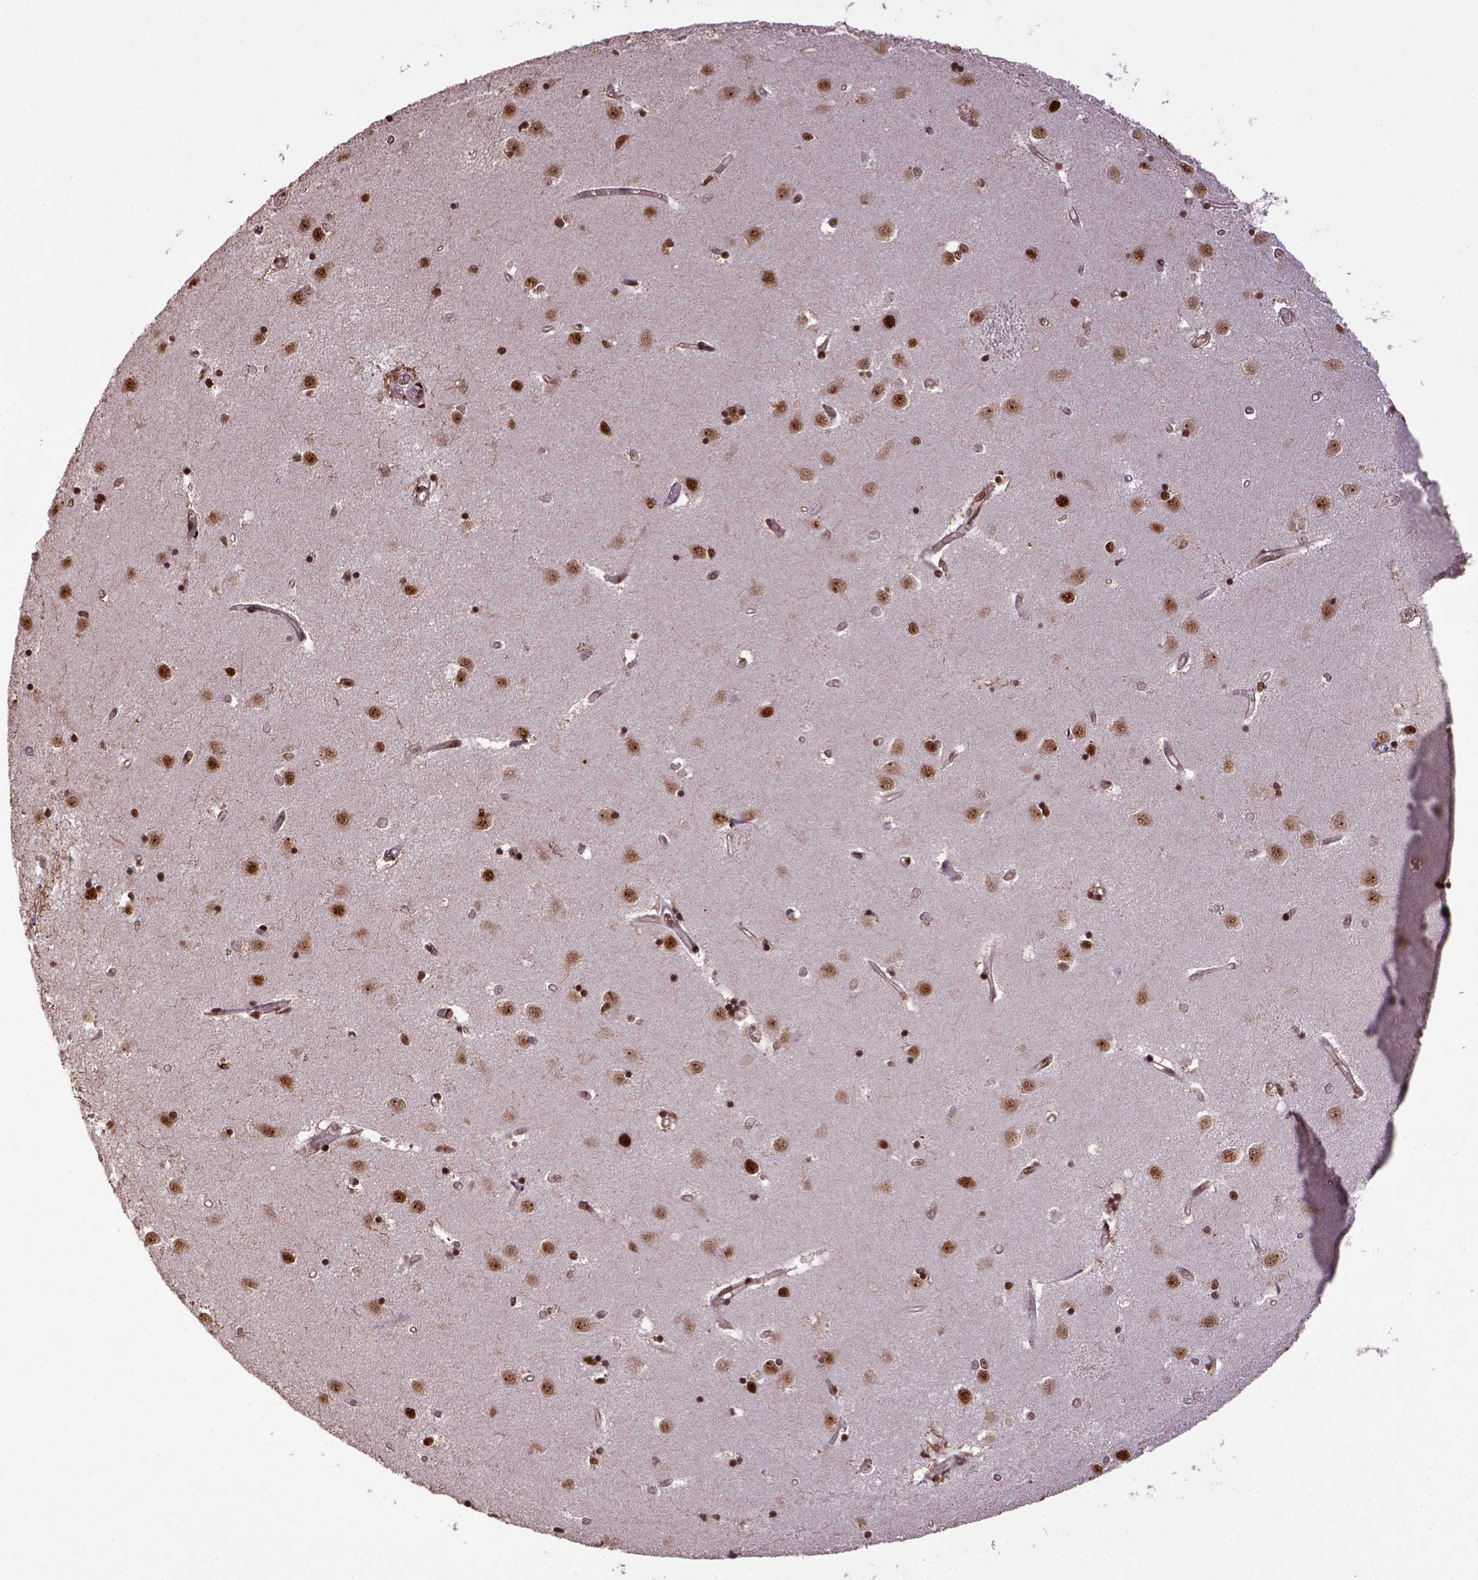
{"staining": {"intensity": "strong", "quantity": ">75%", "location": "nuclear"}, "tissue": "caudate", "cell_type": "Glial cells", "image_type": "normal", "snomed": [{"axis": "morphology", "description": "Normal tissue, NOS"}, {"axis": "topography", "description": "Lateral ventricle wall"}], "caption": "Protein staining of normal caudate displays strong nuclear expression in about >75% of glial cells. (DAB = brown stain, brightfield microscopy at high magnification).", "gene": "PPIG", "patient": {"sex": "male", "age": 54}}